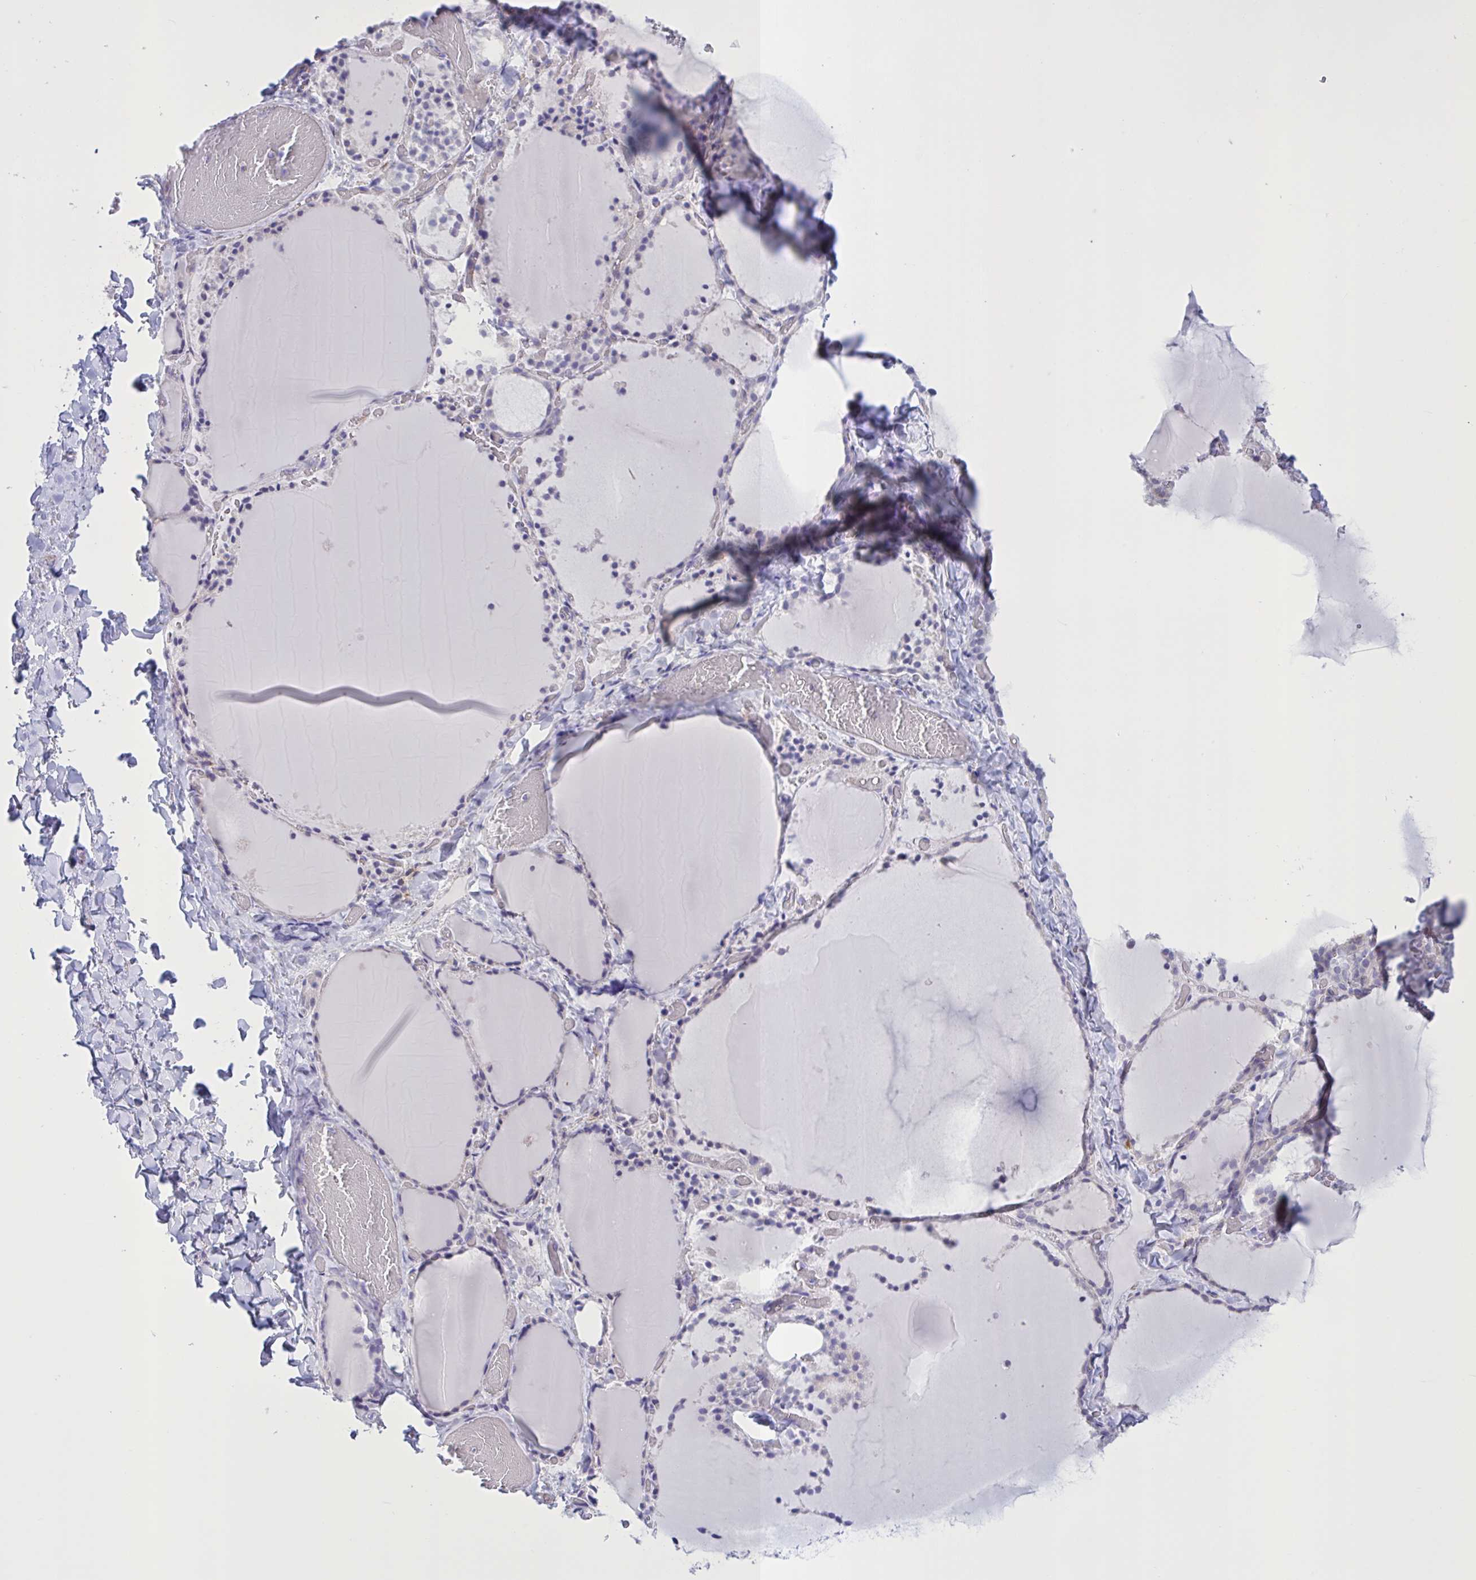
{"staining": {"intensity": "weak", "quantity": "<25%", "location": "cytoplasmic/membranous"}, "tissue": "thyroid gland", "cell_type": "Glandular cells", "image_type": "normal", "snomed": [{"axis": "morphology", "description": "Normal tissue, NOS"}, {"axis": "topography", "description": "Thyroid gland"}], "caption": "Normal thyroid gland was stained to show a protein in brown. There is no significant positivity in glandular cells.", "gene": "MRGPRX2", "patient": {"sex": "female", "age": 22}}